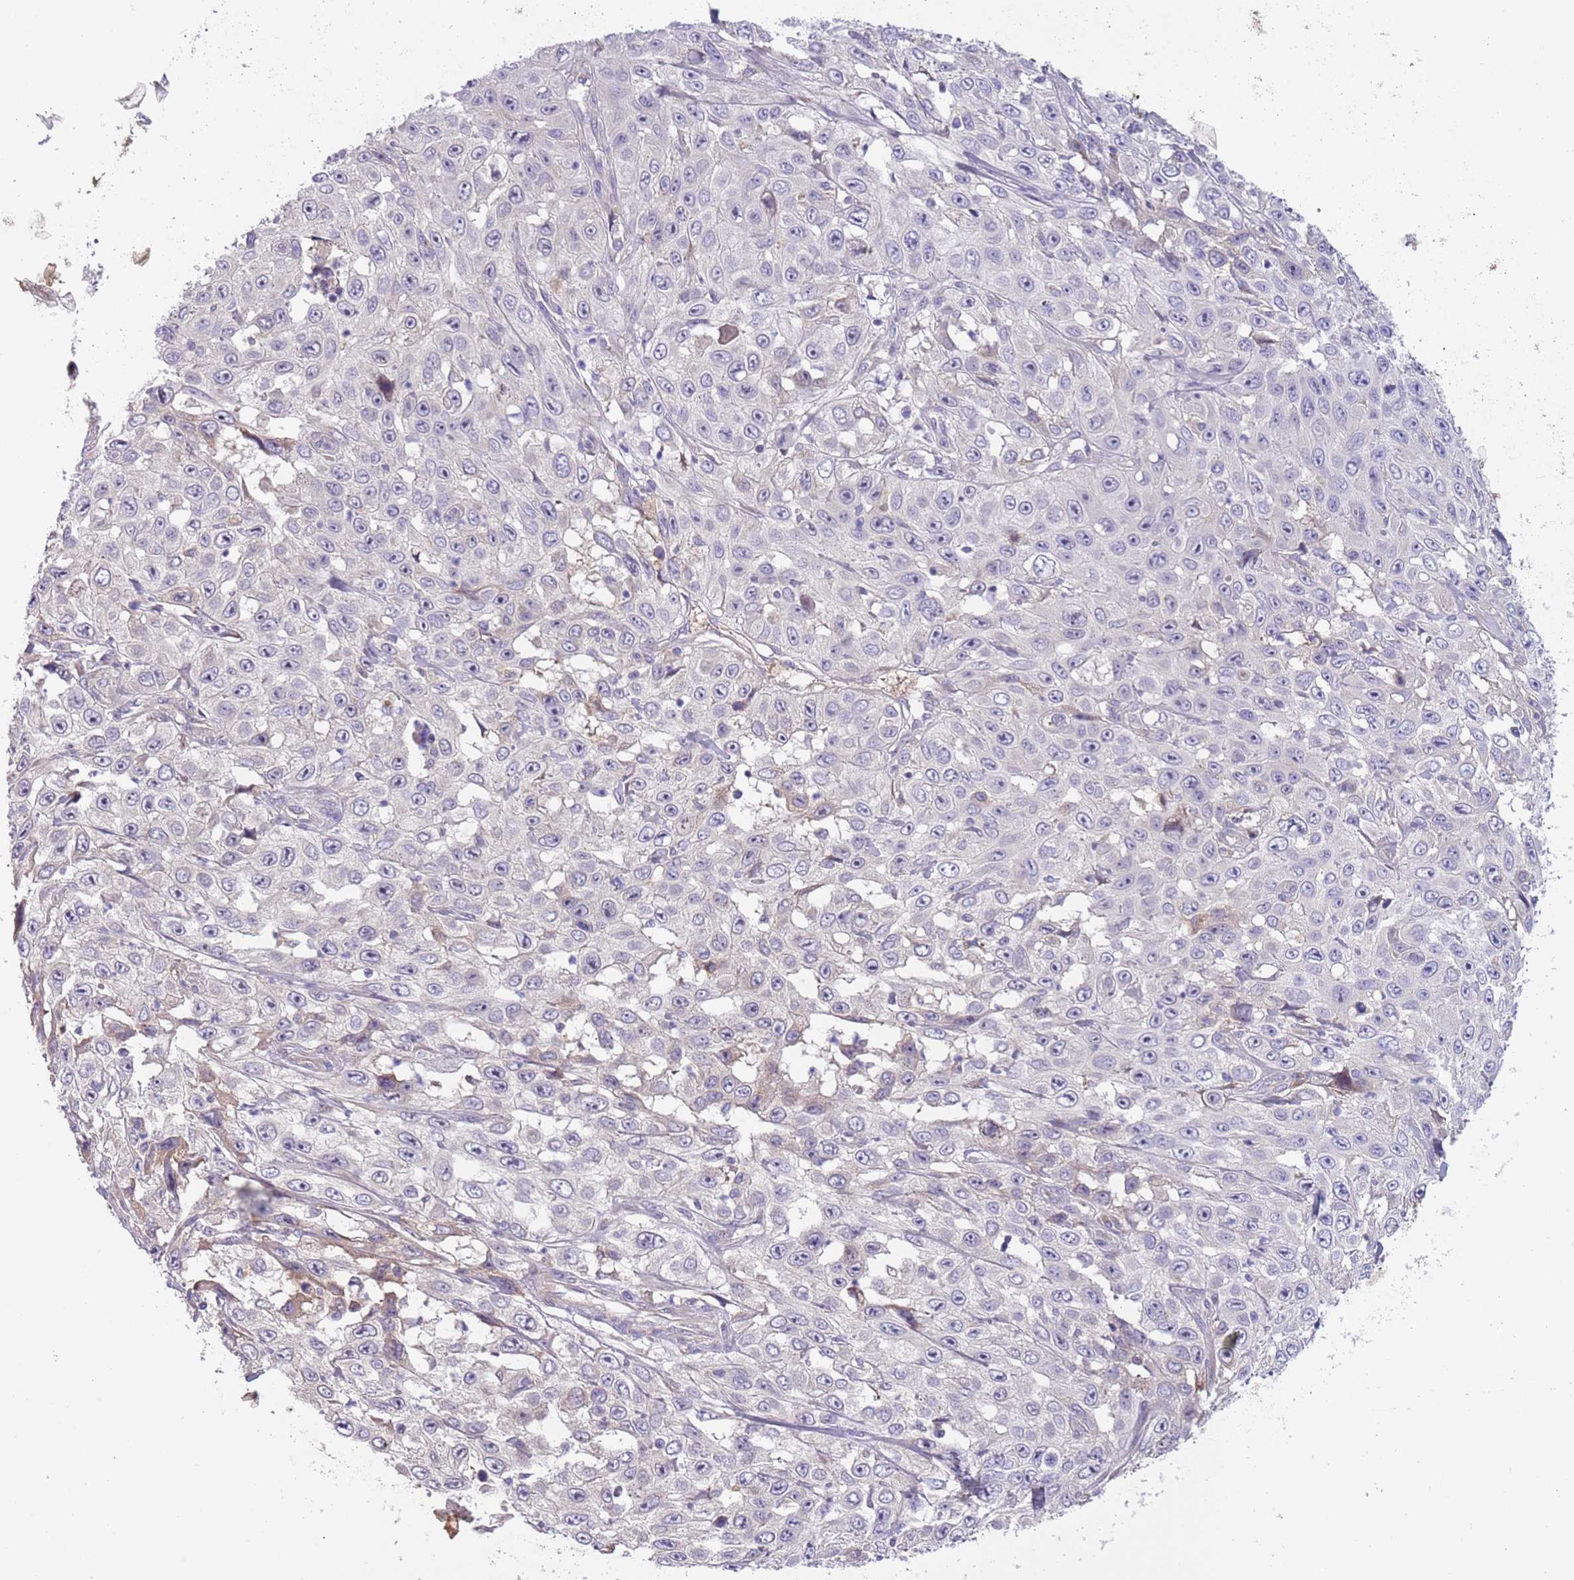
{"staining": {"intensity": "negative", "quantity": "none", "location": "none"}, "tissue": "skin cancer", "cell_type": "Tumor cells", "image_type": "cancer", "snomed": [{"axis": "morphology", "description": "Squamous cell carcinoma, NOS"}, {"axis": "topography", "description": "Skin"}], "caption": "This micrograph is of skin squamous cell carcinoma stained with immunohistochemistry (IHC) to label a protein in brown with the nuclei are counter-stained blue. There is no expression in tumor cells.", "gene": "CABYR", "patient": {"sex": "male", "age": 82}}